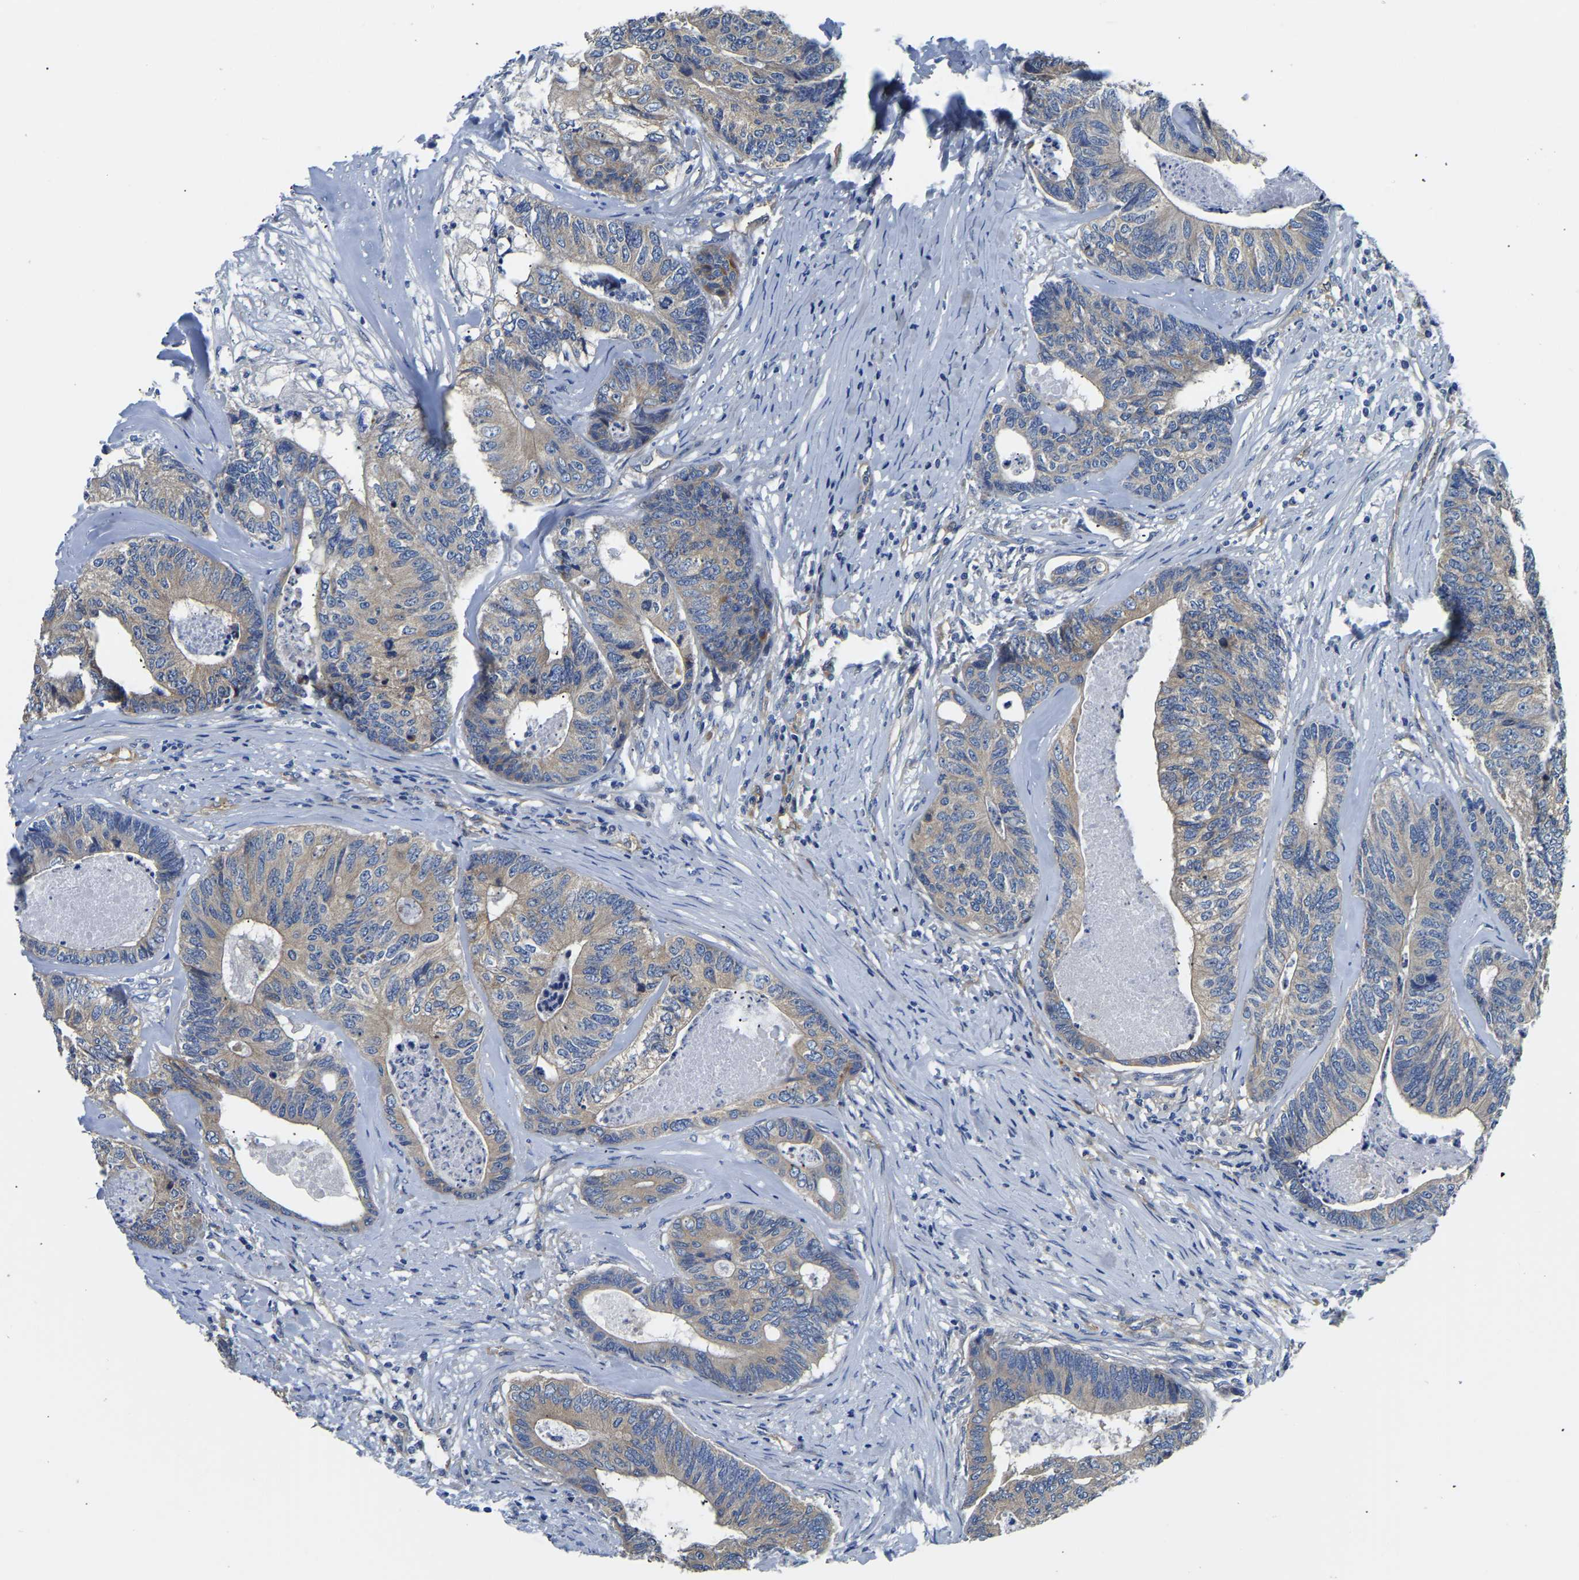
{"staining": {"intensity": "moderate", "quantity": ">75%", "location": "cytoplasmic/membranous"}, "tissue": "colorectal cancer", "cell_type": "Tumor cells", "image_type": "cancer", "snomed": [{"axis": "morphology", "description": "Adenocarcinoma, NOS"}, {"axis": "topography", "description": "Colon"}], "caption": "Moderate cytoplasmic/membranous staining is identified in approximately >75% of tumor cells in colorectal adenocarcinoma. Using DAB (brown) and hematoxylin (blue) stains, captured at high magnification using brightfield microscopy.", "gene": "CSDE1", "patient": {"sex": "female", "age": 67}}